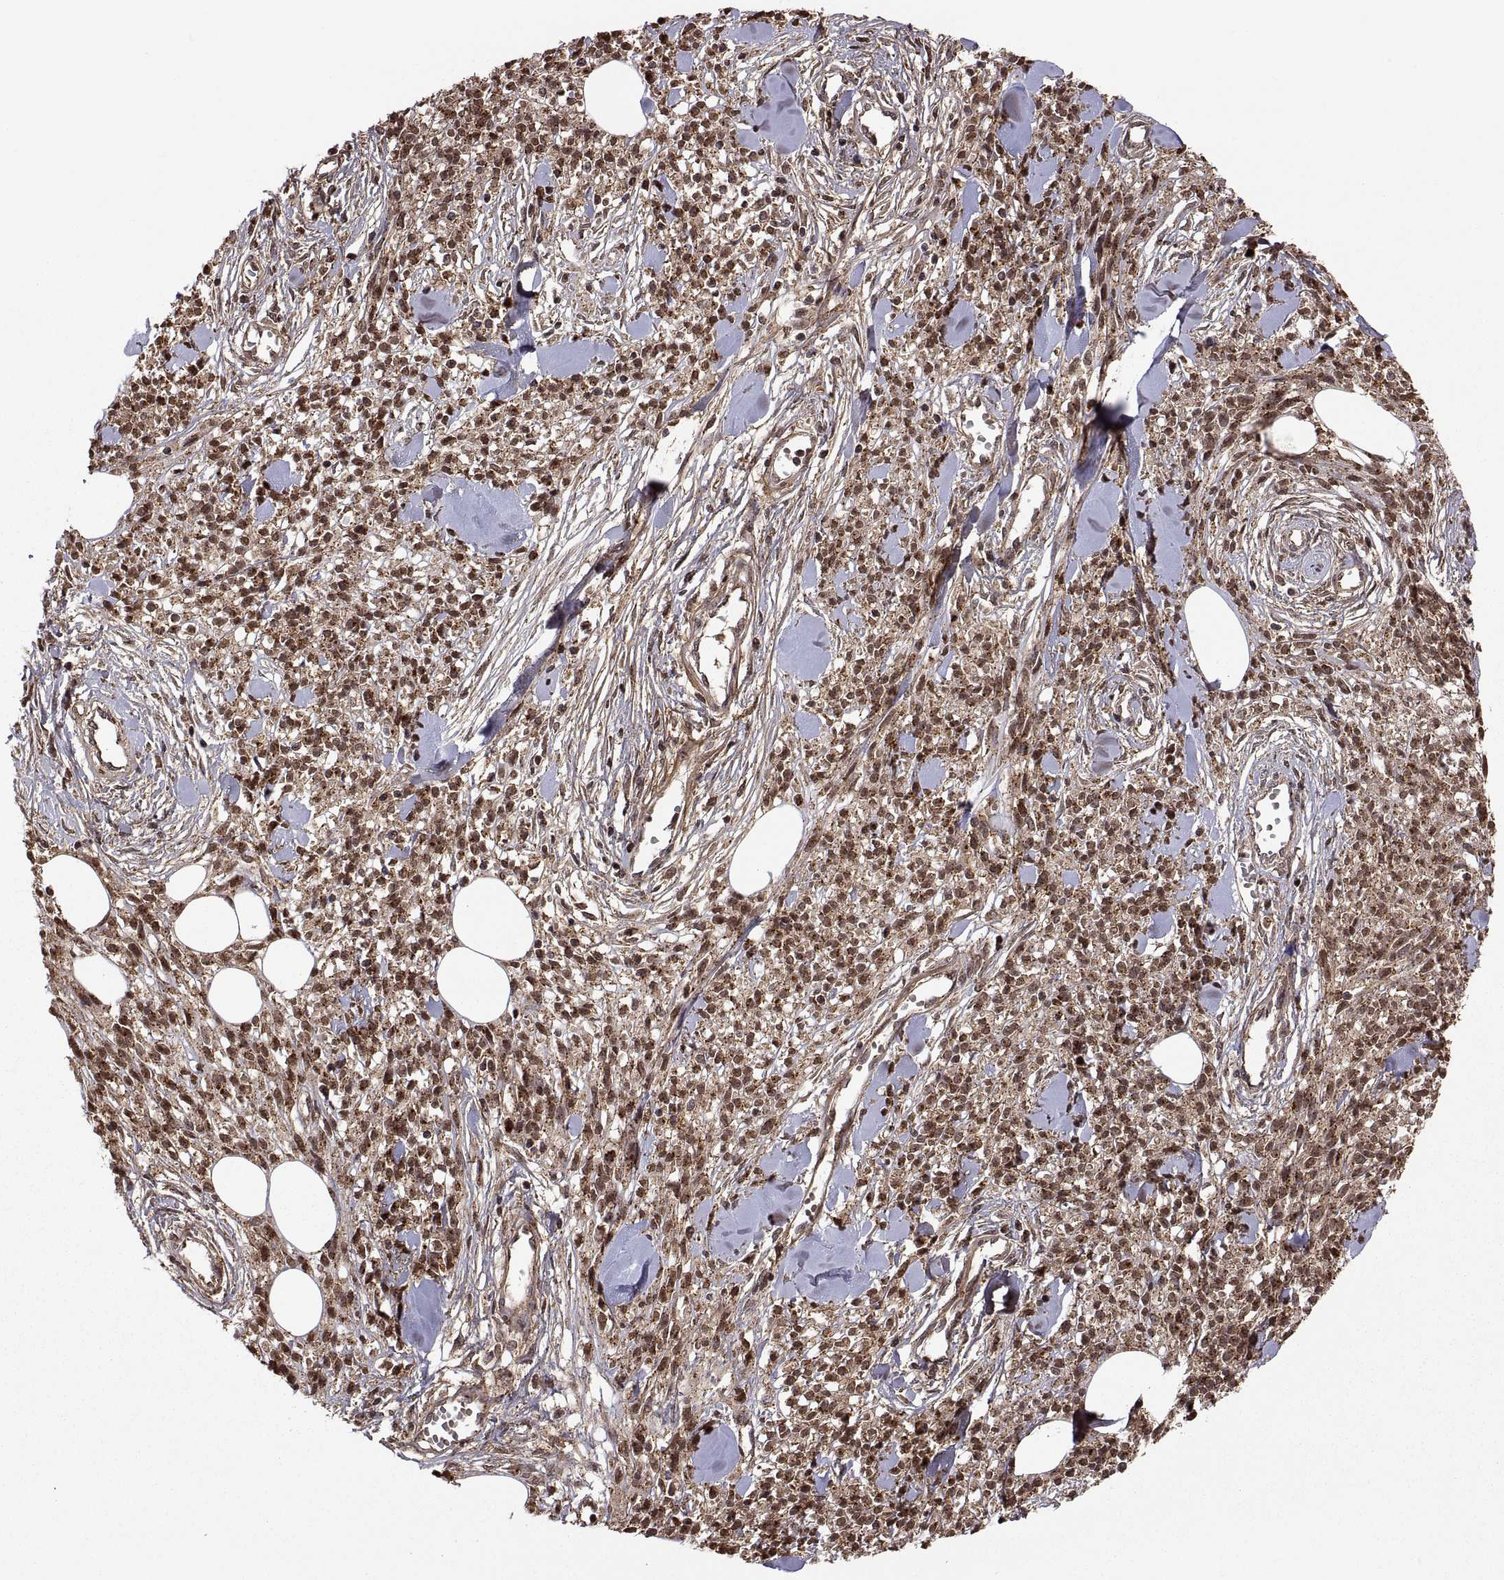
{"staining": {"intensity": "moderate", "quantity": "25%-75%", "location": "cytoplasmic/membranous,nuclear"}, "tissue": "melanoma", "cell_type": "Tumor cells", "image_type": "cancer", "snomed": [{"axis": "morphology", "description": "Malignant melanoma, NOS"}, {"axis": "topography", "description": "Skin"}, {"axis": "topography", "description": "Skin of trunk"}], "caption": "Melanoma stained with a brown dye exhibits moderate cytoplasmic/membranous and nuclear positive positivity in approximately 25%-75% of tumor cells.", "gene": "ZNRF2", "patient": {"sex": "male", "age": 74}}